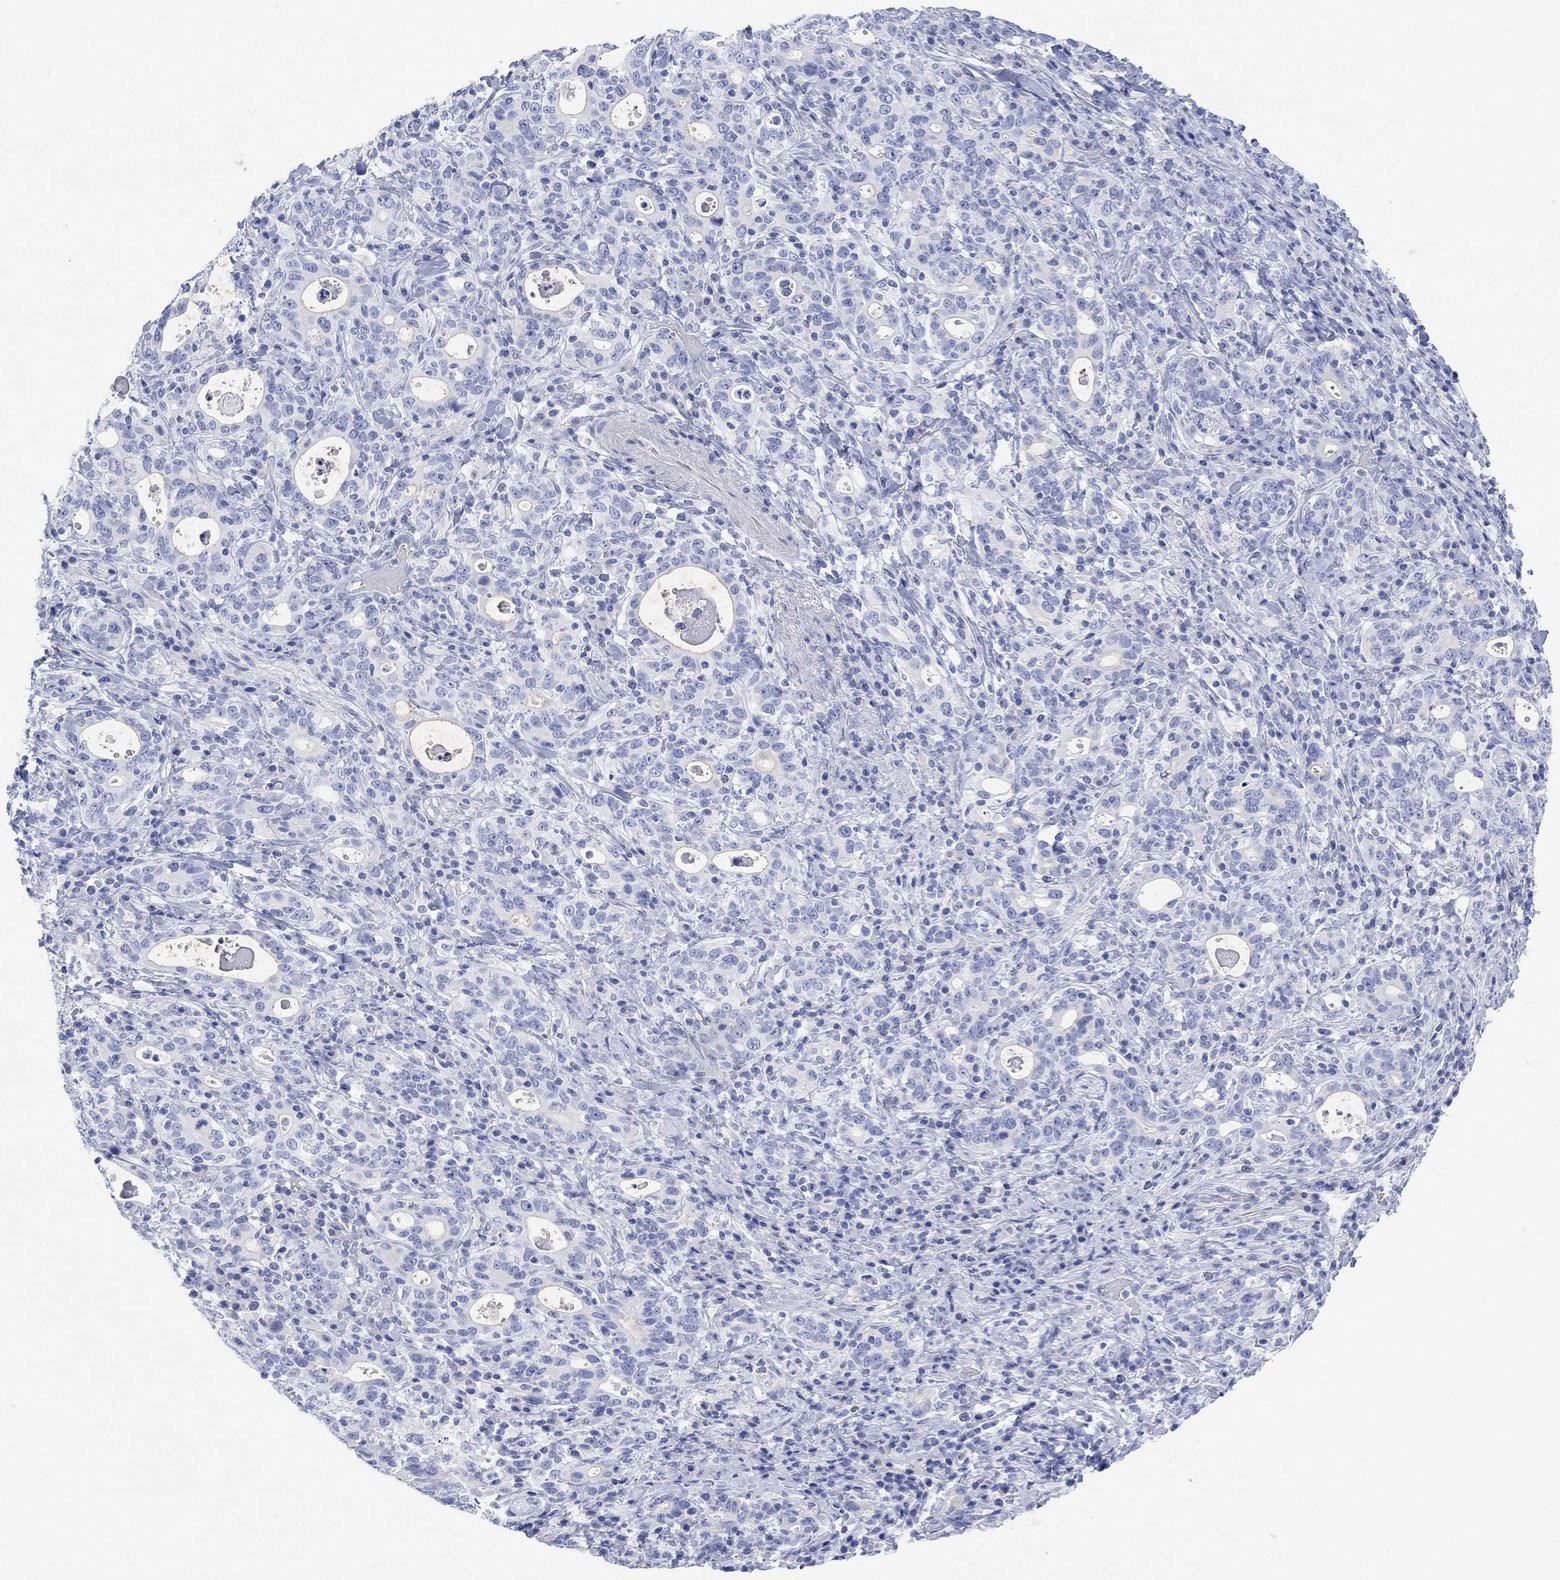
{"staining": {"intensity": "negative", "quantity": "none", "location": "none"}, "tissue": "stomach cancer", "cell_type": "Tumor cells", "image_type": "cancer", "snomed": [{"axis": "morphology", "description": "Adenocarcinoma, NOS"}, {"axis": "topography", "description": "Stomach"}], "caption": "Image shows no protein positivity in tumor cells of stomach cancer (adenocarcinoma) tissue. The staining was performed using DAB (3,3'-diaminobenzidine) to visualize the protein expression in brown, while the nuclei were stained in blue with hematoxylin (Magnification: 20x).", "gene": "XIRP2", "patient": {"sex": "male", "age": 79}}